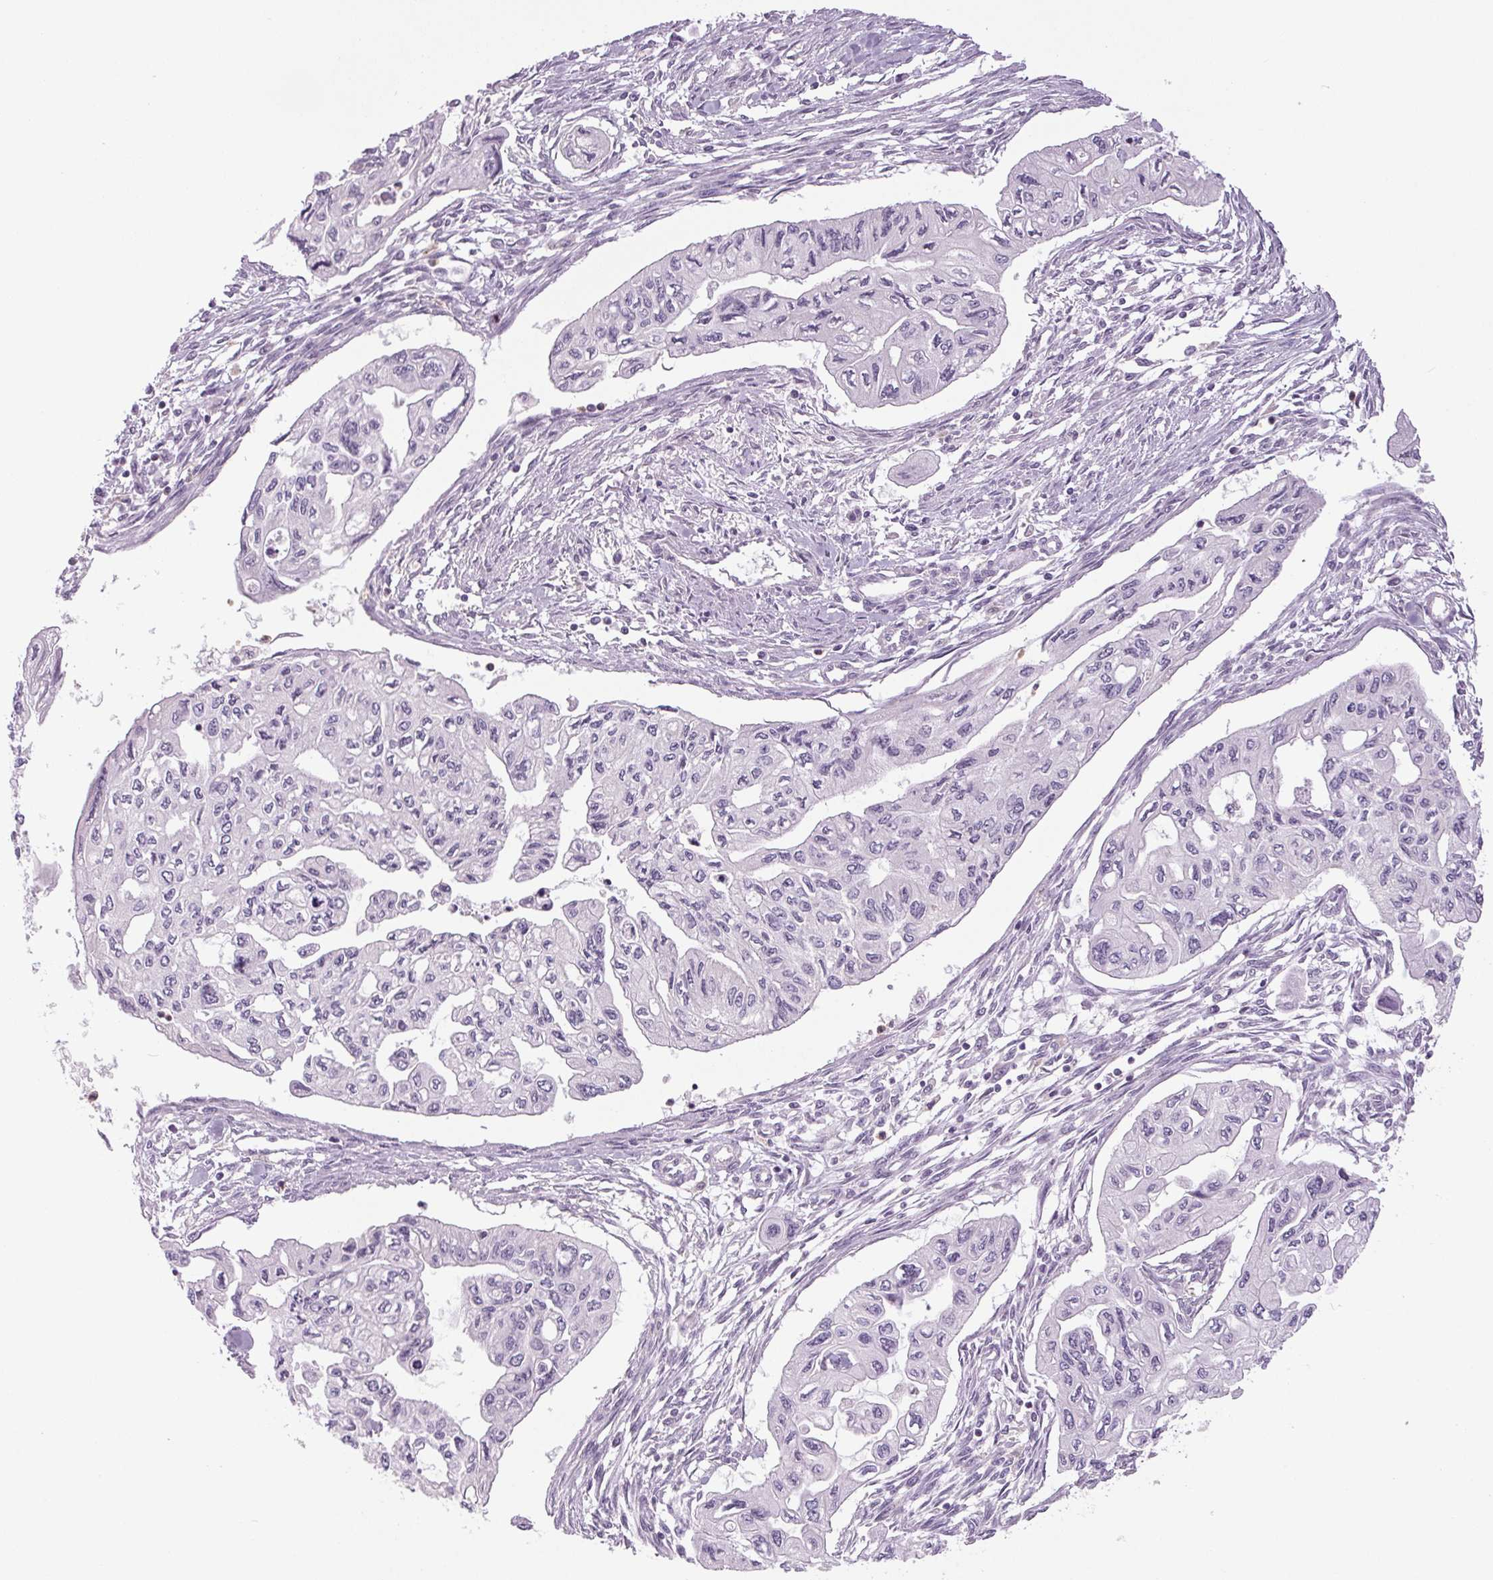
{"staining": {"intensity": "negative", "quantity": "none", "location": "none"}, "tissue": "pancreatic cancer", "cell_type": "Tumor cells", "image_type": "cancer", "snomed": [{"axis": "morphology", "description": "Adenocarcinoma, NOS"}, {"axis": "topography", "description": "Pancreas"}], "caption": "Pancreatic cancer (adenocarcinoma) was stained to show a protein in brown. There is no significant staining in tumor cells. (DAB (3,3'-diaminobenzidine) immunohistochemistry with hematoxylin counter stain).", "gene": "SMIM6", "patient": {"sex": "female", "age": 76}}